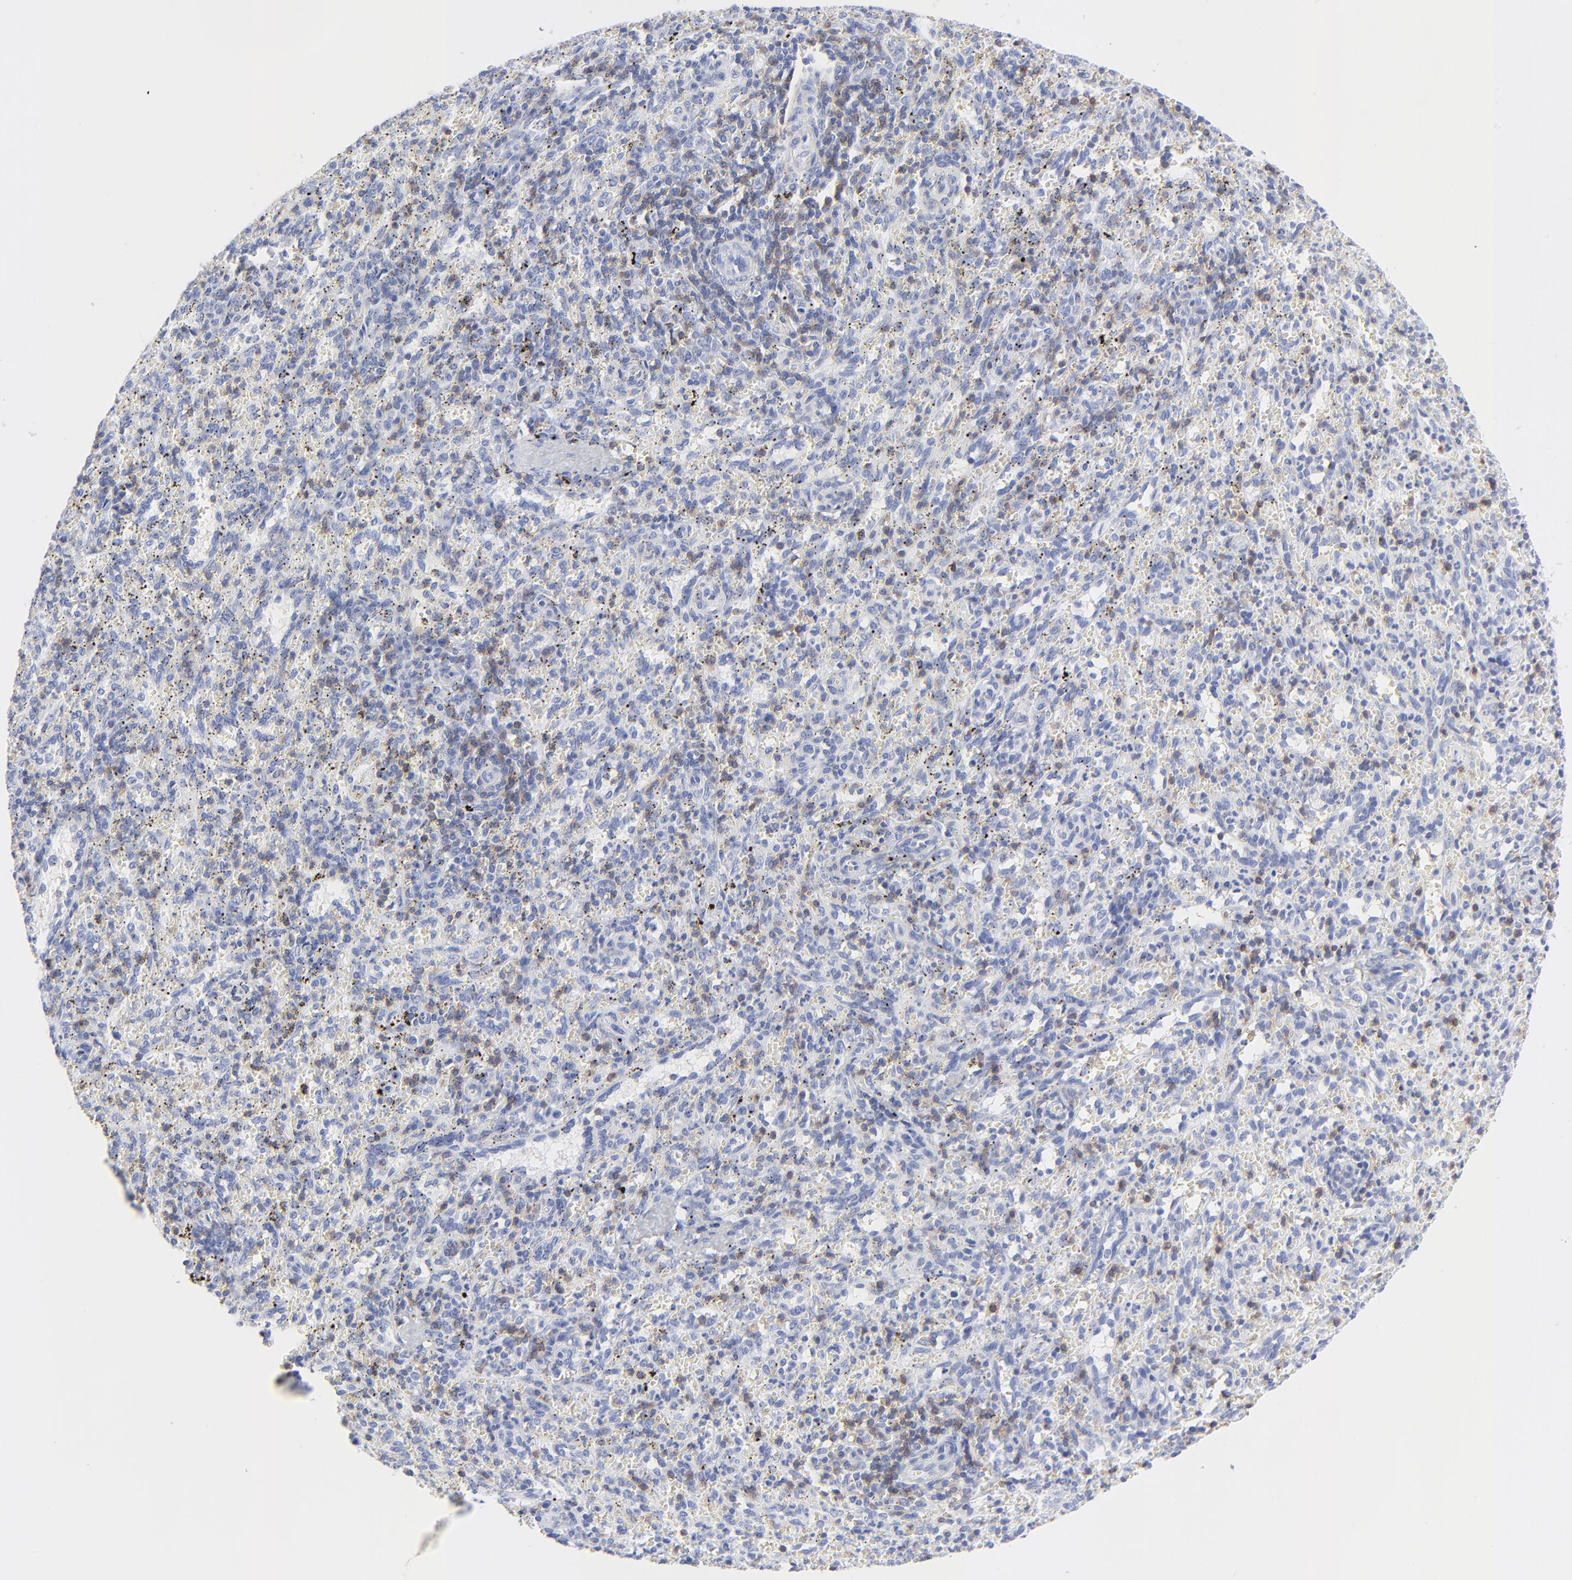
{"staining": {"intensity": "moderate", "quantity": "<25%", "location": "cytoplasmic/membranous"}, "tissue": "spleen", "cell_type": "Cells in red pulp", "image_type": "normal", "snomed": [{"axis": "morphology", "description": "Normal tissue, NOS"}, {"axis": "topography", "description": "Spleen"}], "caption": "Cells in red pulp display low levels of moderate cytoplasmic/membranous positivity in approximately <25% of cells in normal human spleen.", "gene": "LCK", "patient": {"sex": "female", "age": 10}}